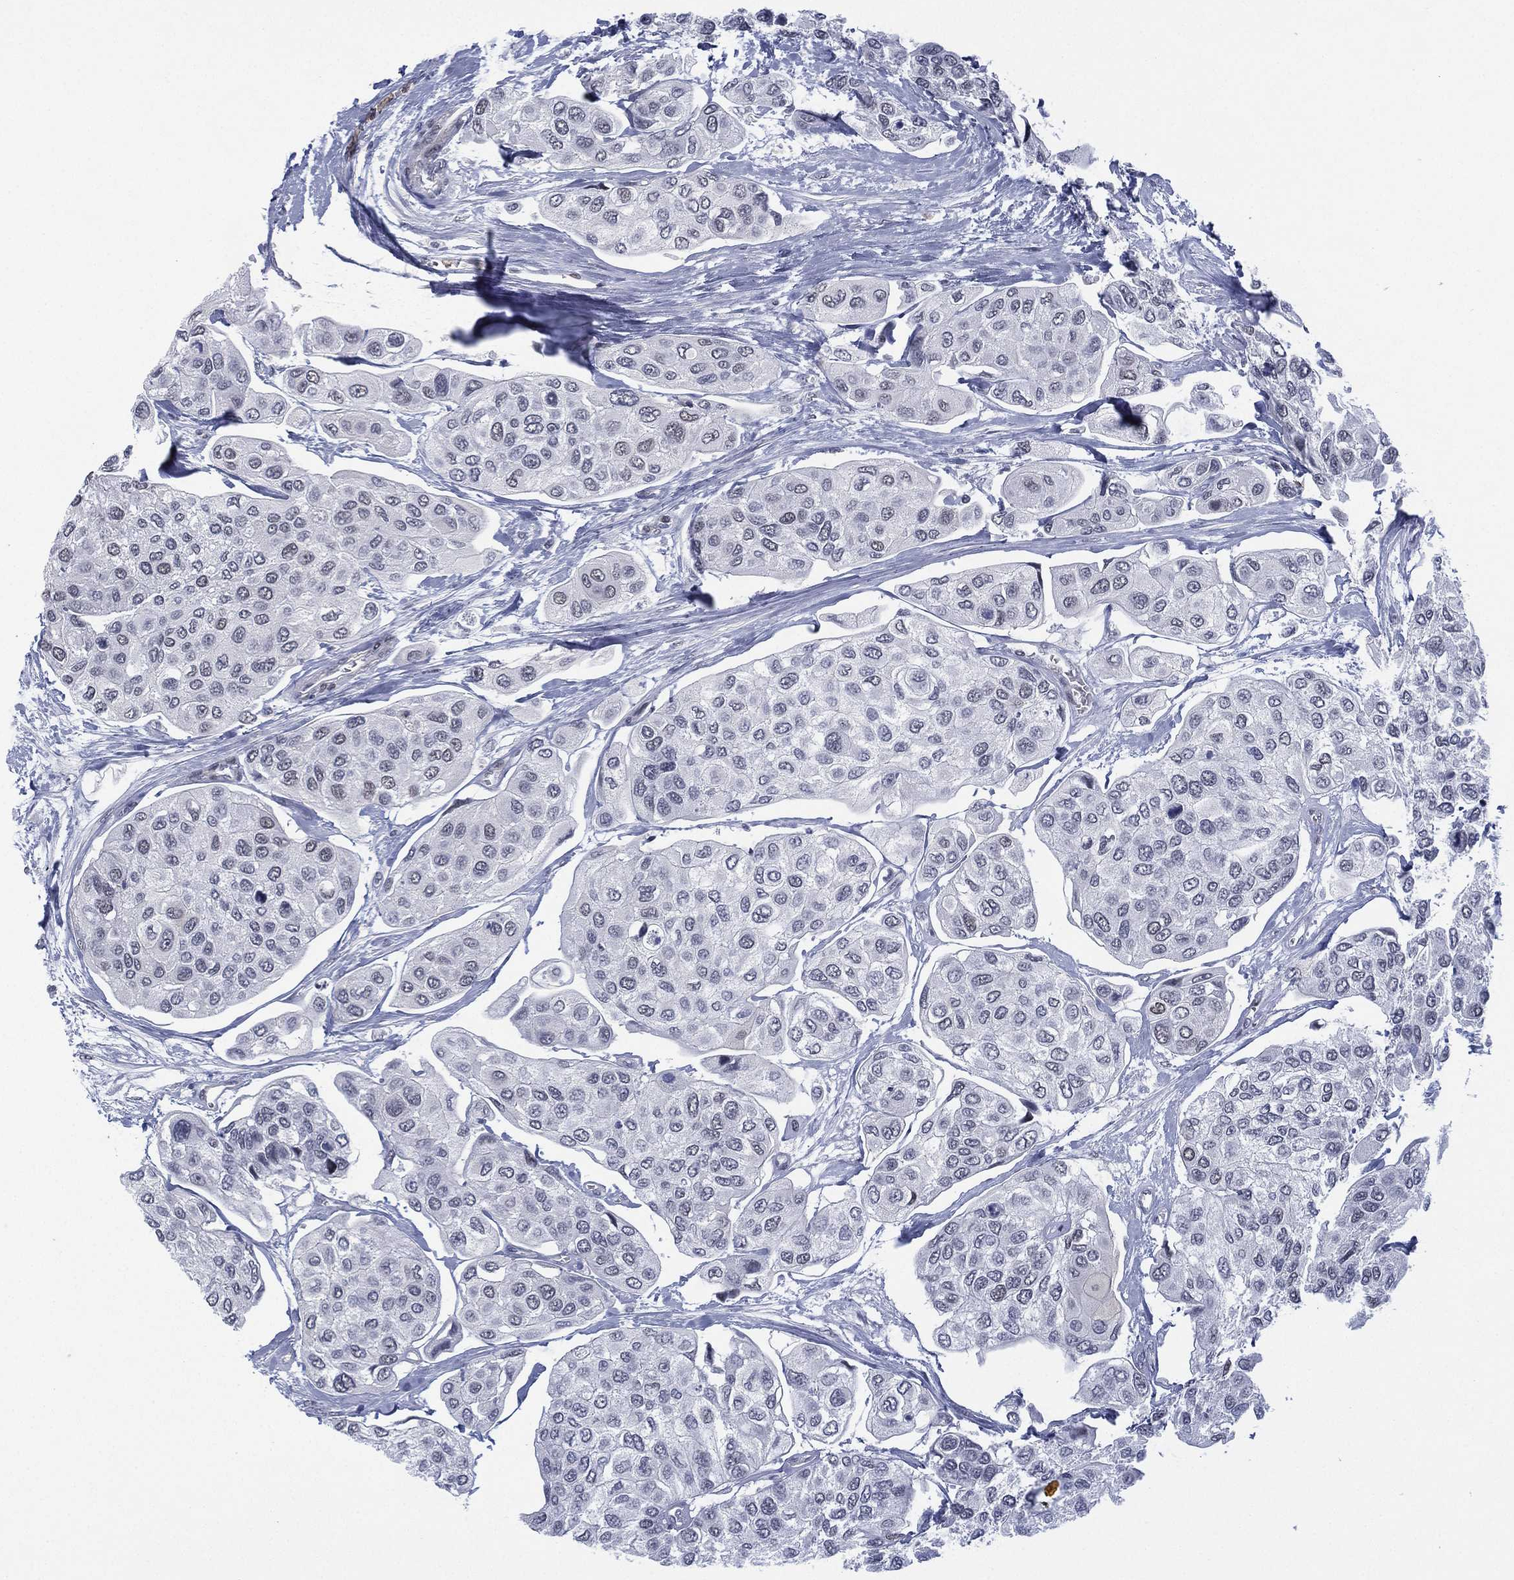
{"staining": {"intensity": "negative", "quantity": "none", "location": "none"}, "tissue": "urothelial cancer", "cell_type": "Tumor cells", "image_type": "cancer", "snomed": [{"axis": "morphology", "description": "Urothelial carcinoma, High grade"}, {"axis": "topography", "description": "Urinary bladder"}], "caption": "A high-resolution photomicrograph shows immunohistochemistry (IHC) staining of urothelial cancer, which shows no significant staining in tumor cells.", "gene": "ZNF711", "patient": {"sex": "male", "age": 77}}